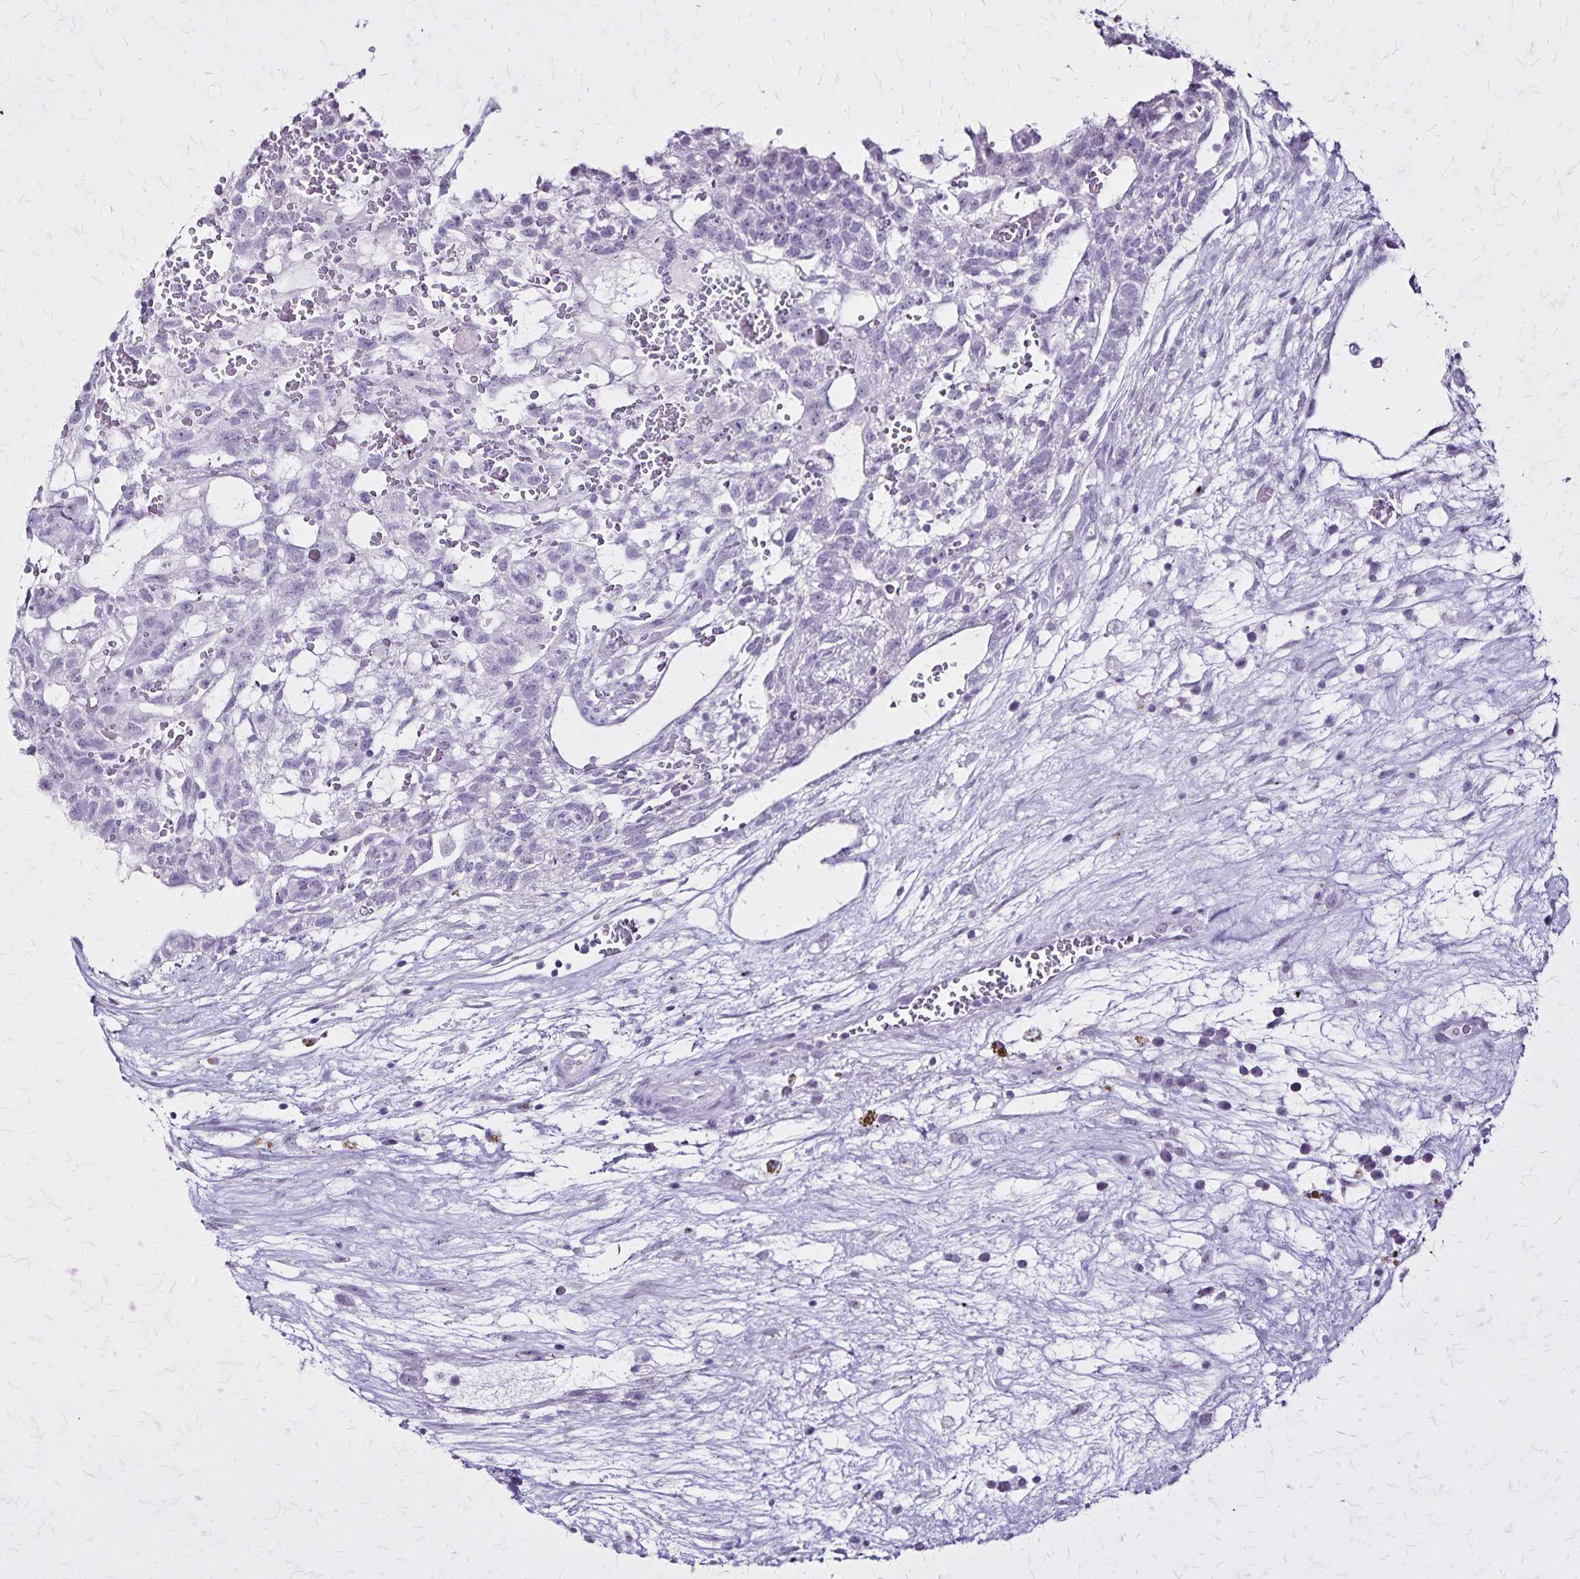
{"staining": {"intensity": "negative", "quantity": "none", "location": "none"}, "tissue": "testis cancer", "cell_type": "Tumor cells", "image_type": "cancer", "snomed": [{"axis": "morphology", "description": "Normal tissue, NOS"}, {"axis": "morphology", "description": "Carcinoma, Embryonal, NOS"}, {"axis": "topography", "description": "Testis"}], "caption": "Image shows no significant protein positivity in tumor cells of testis cancer (embryonal carcinoma).", "gene": "KRT2", "patient": {"sex": "male", "age": 32}}